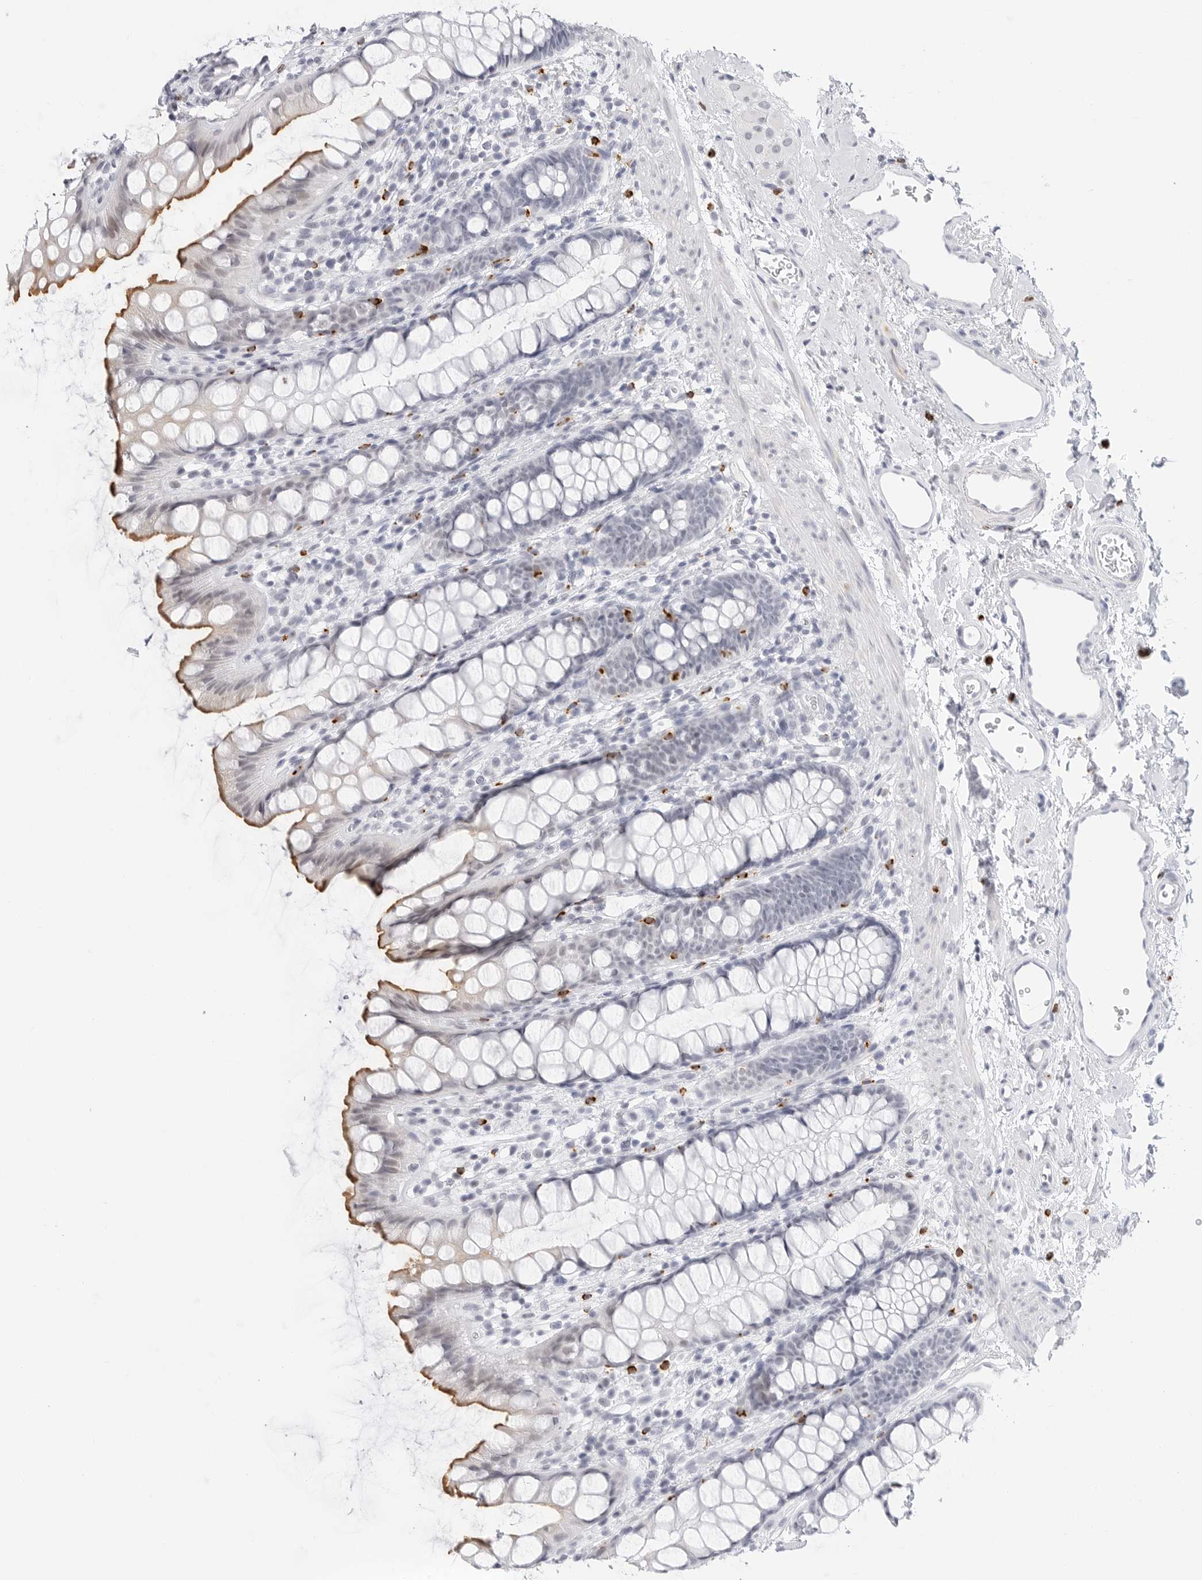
{"staining": {"intensity": "moderate", "quantity": "25%-75%", "location": "cytoplasmic/membranous"}, "tissue": "rectum", "cell_type": "Glandular cells", "image_type": "normal", "snomed": [{"axis": "morphology", "description": "Normal tissue, NOS"}, {"axis": "topography", "description": "Rectum"}], "caption": "The image exhibits a brown stain indicating the presence of a protein in the cytoplasmic/membranous of glandular cells in rectum. Nuclei are stained in blue.", "gene": "HSPB7", "patient": {"sex": "female", "age": 65}}